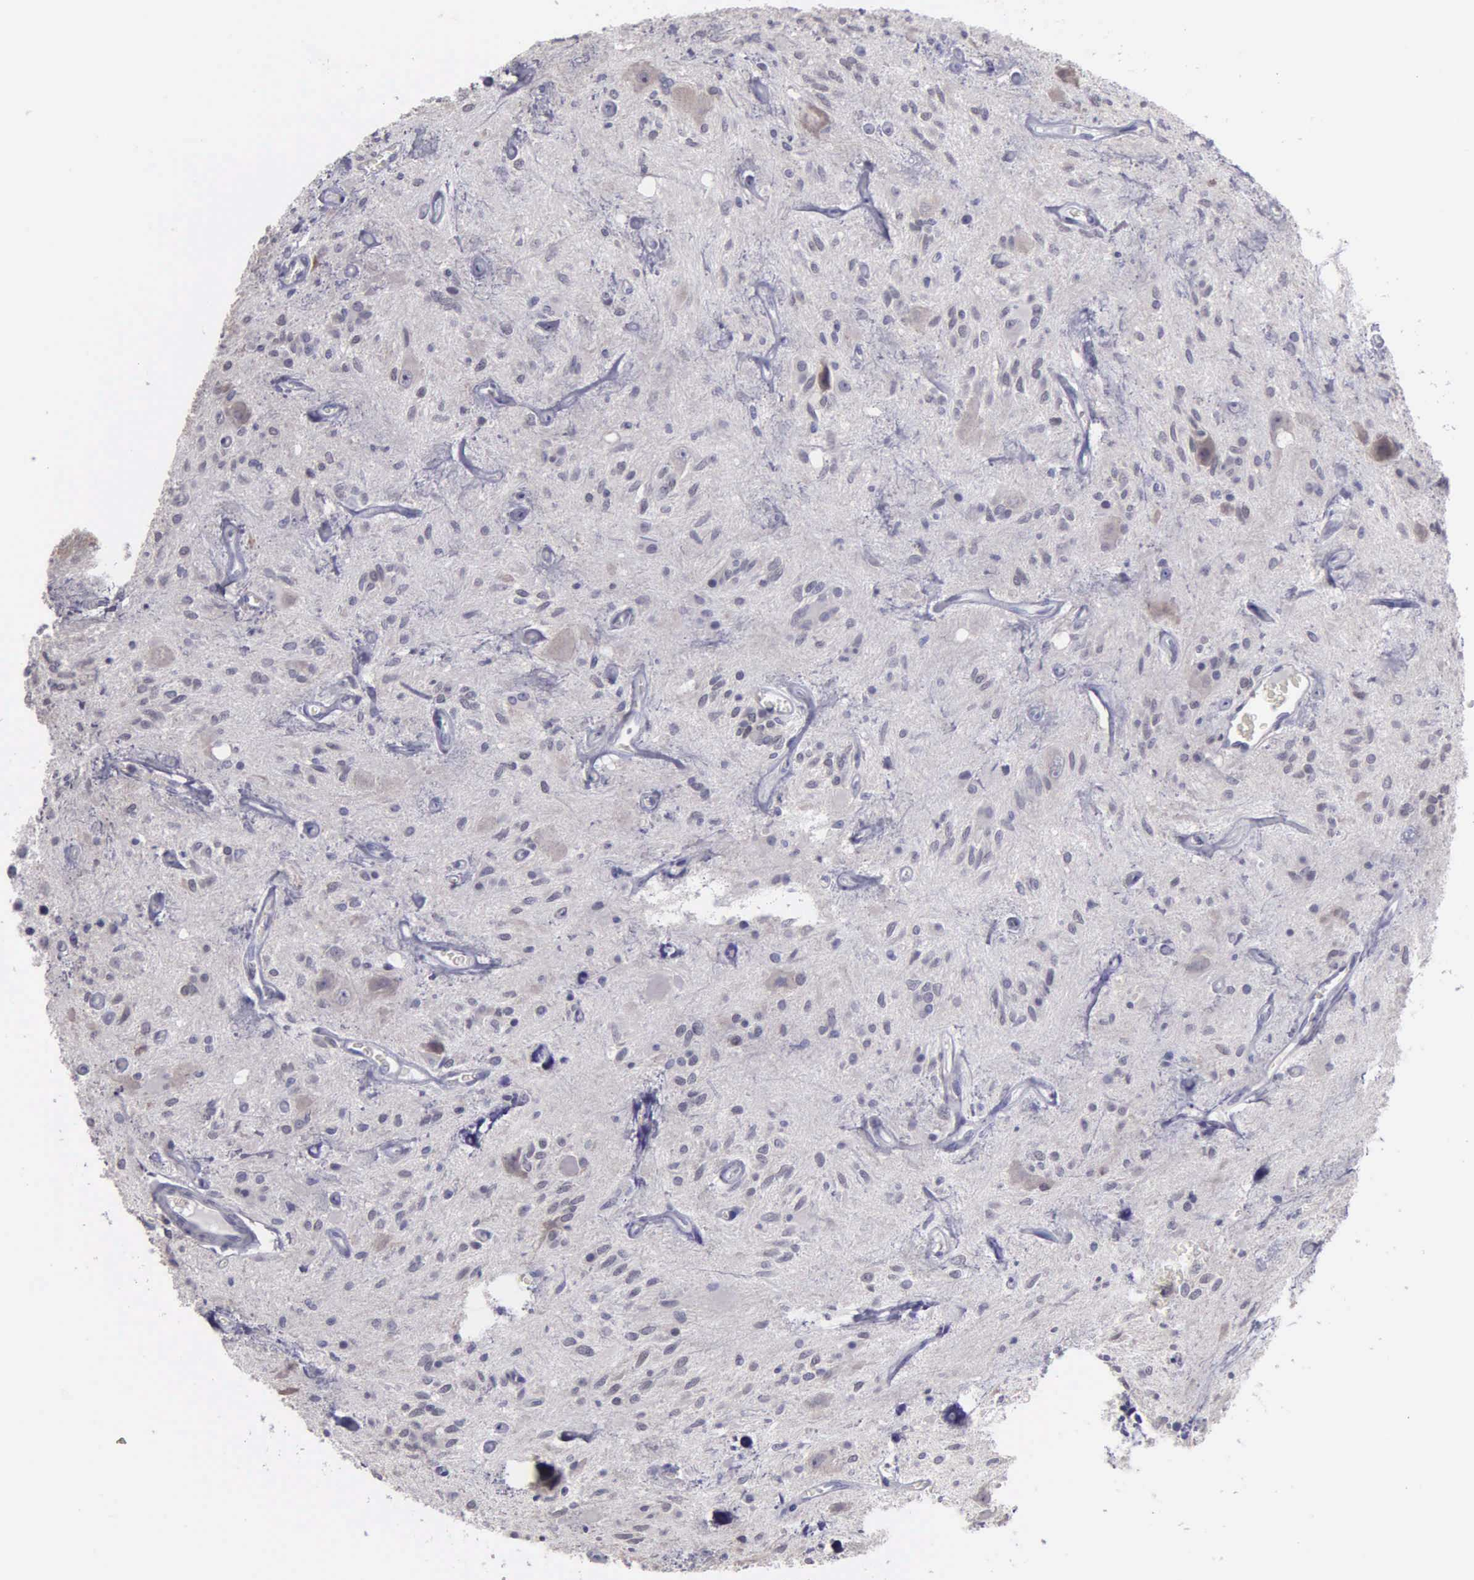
{"staining": {"intensity": "negative", "quantity": "none", "location": "none"}, "tissue": "glioma", "cell_type": "Tumor cells", "image_type": "cancer", "snomed": [{"axis": "morphology", "description": "Glioma, malignant, Low grade"}, {"axis": "topography", "description": "Brain"}], "caption": "Micrograph shows no protein staining in tumor cells of malignant glioma (low-grade) tissue.", "gene": "BRD1", "patient": {"sex": "female", "age": 15}}